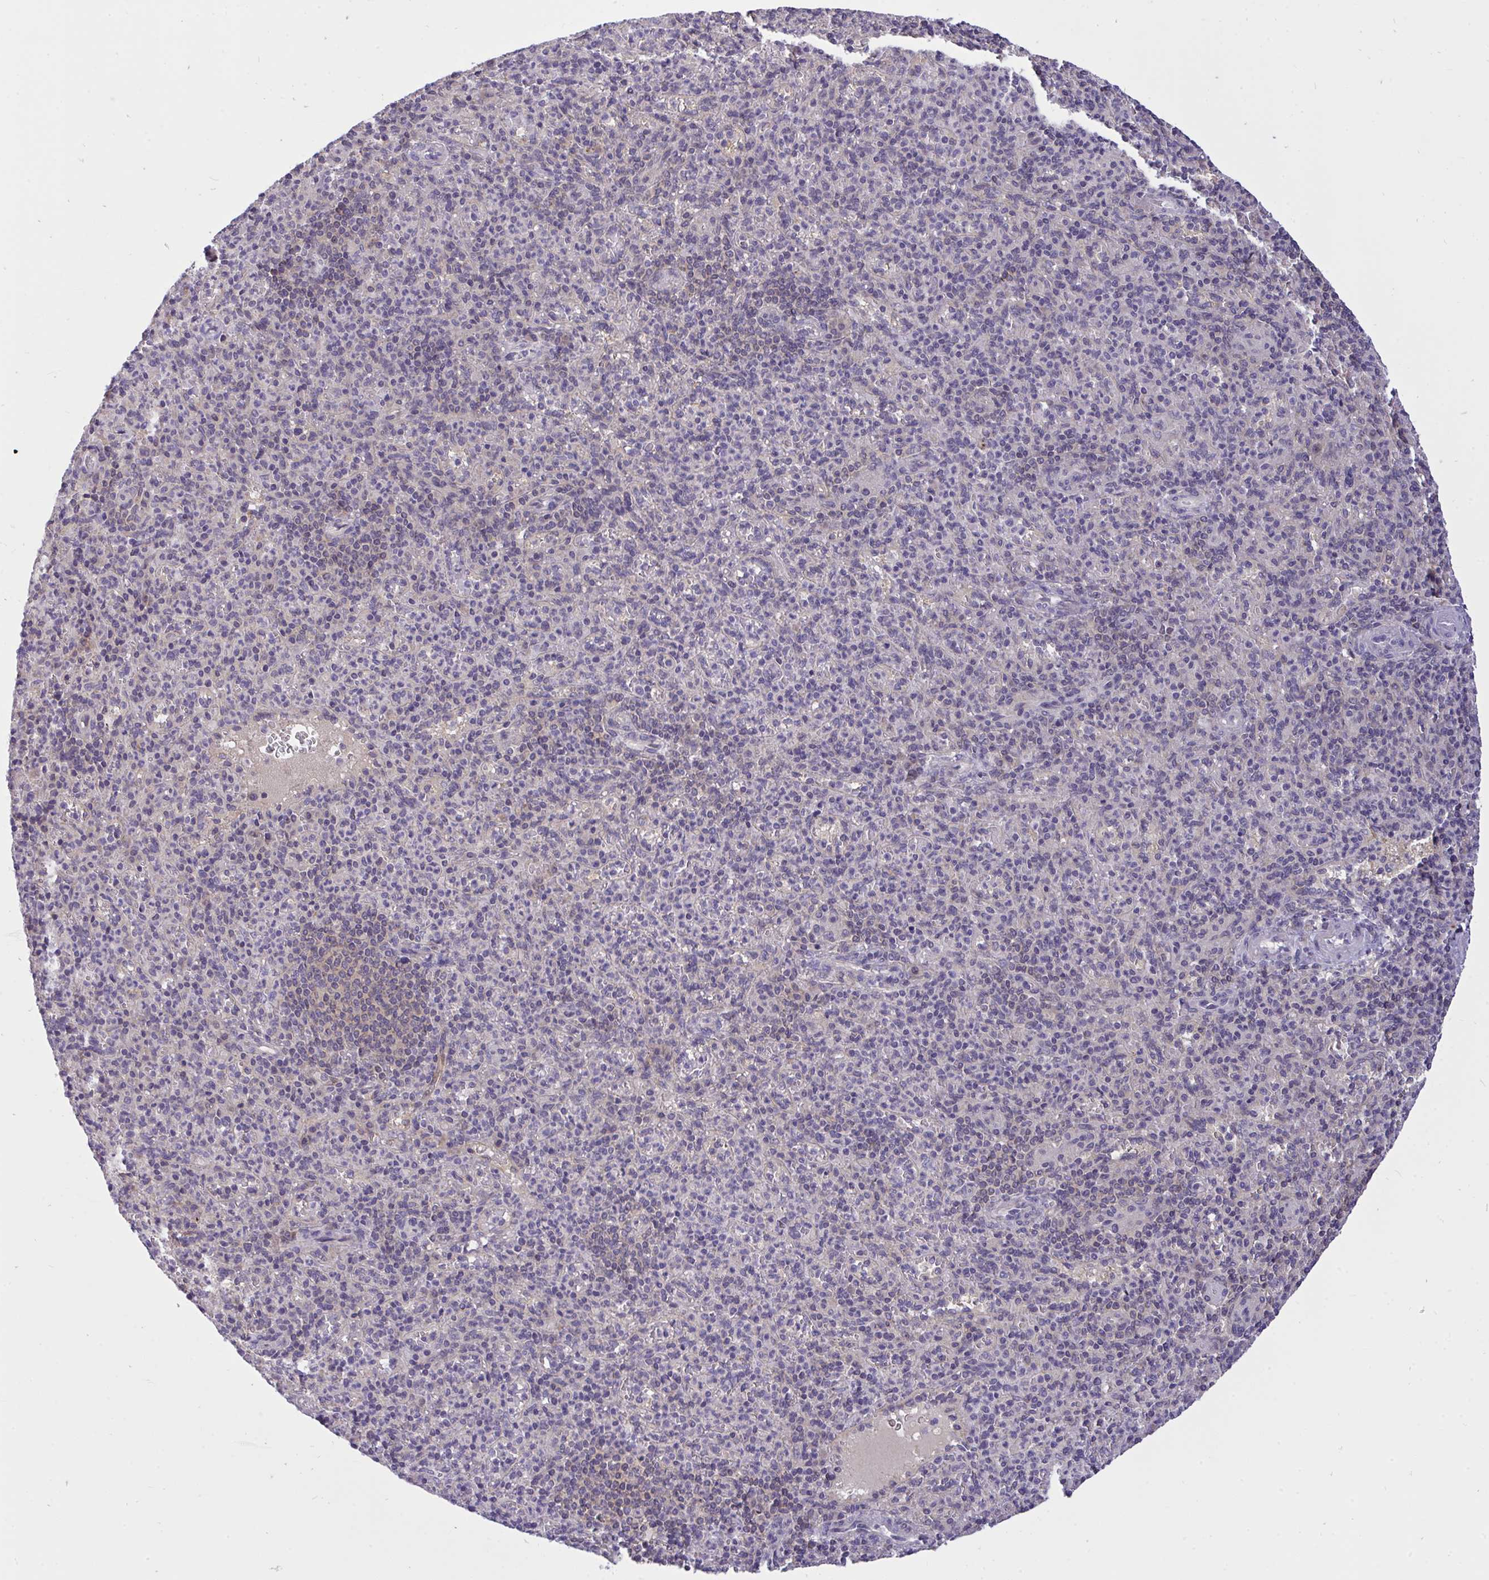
{"staining": {"intensity": "negative", "quantity": "none", "location": "none"}, "tissue": "spleen", "cell_type": "Cells in red pulp", "image_type": "normal", "snomed": [{"axis": "morphology", "description": "Normal tissue, NOS"}, {"axis": "topography", "description": "Spleen"}], "caption": "A high-resolution photomicrograph shows IHC staining of benign spleen, which demonstrates no significant staining in cells in red pulp. (DAB immunohistochemistry (IHC) visualized using brightfield microscopy, high magnification).", "gene": "C19orf54", "patient": {"sex": "female", "age": 74}}